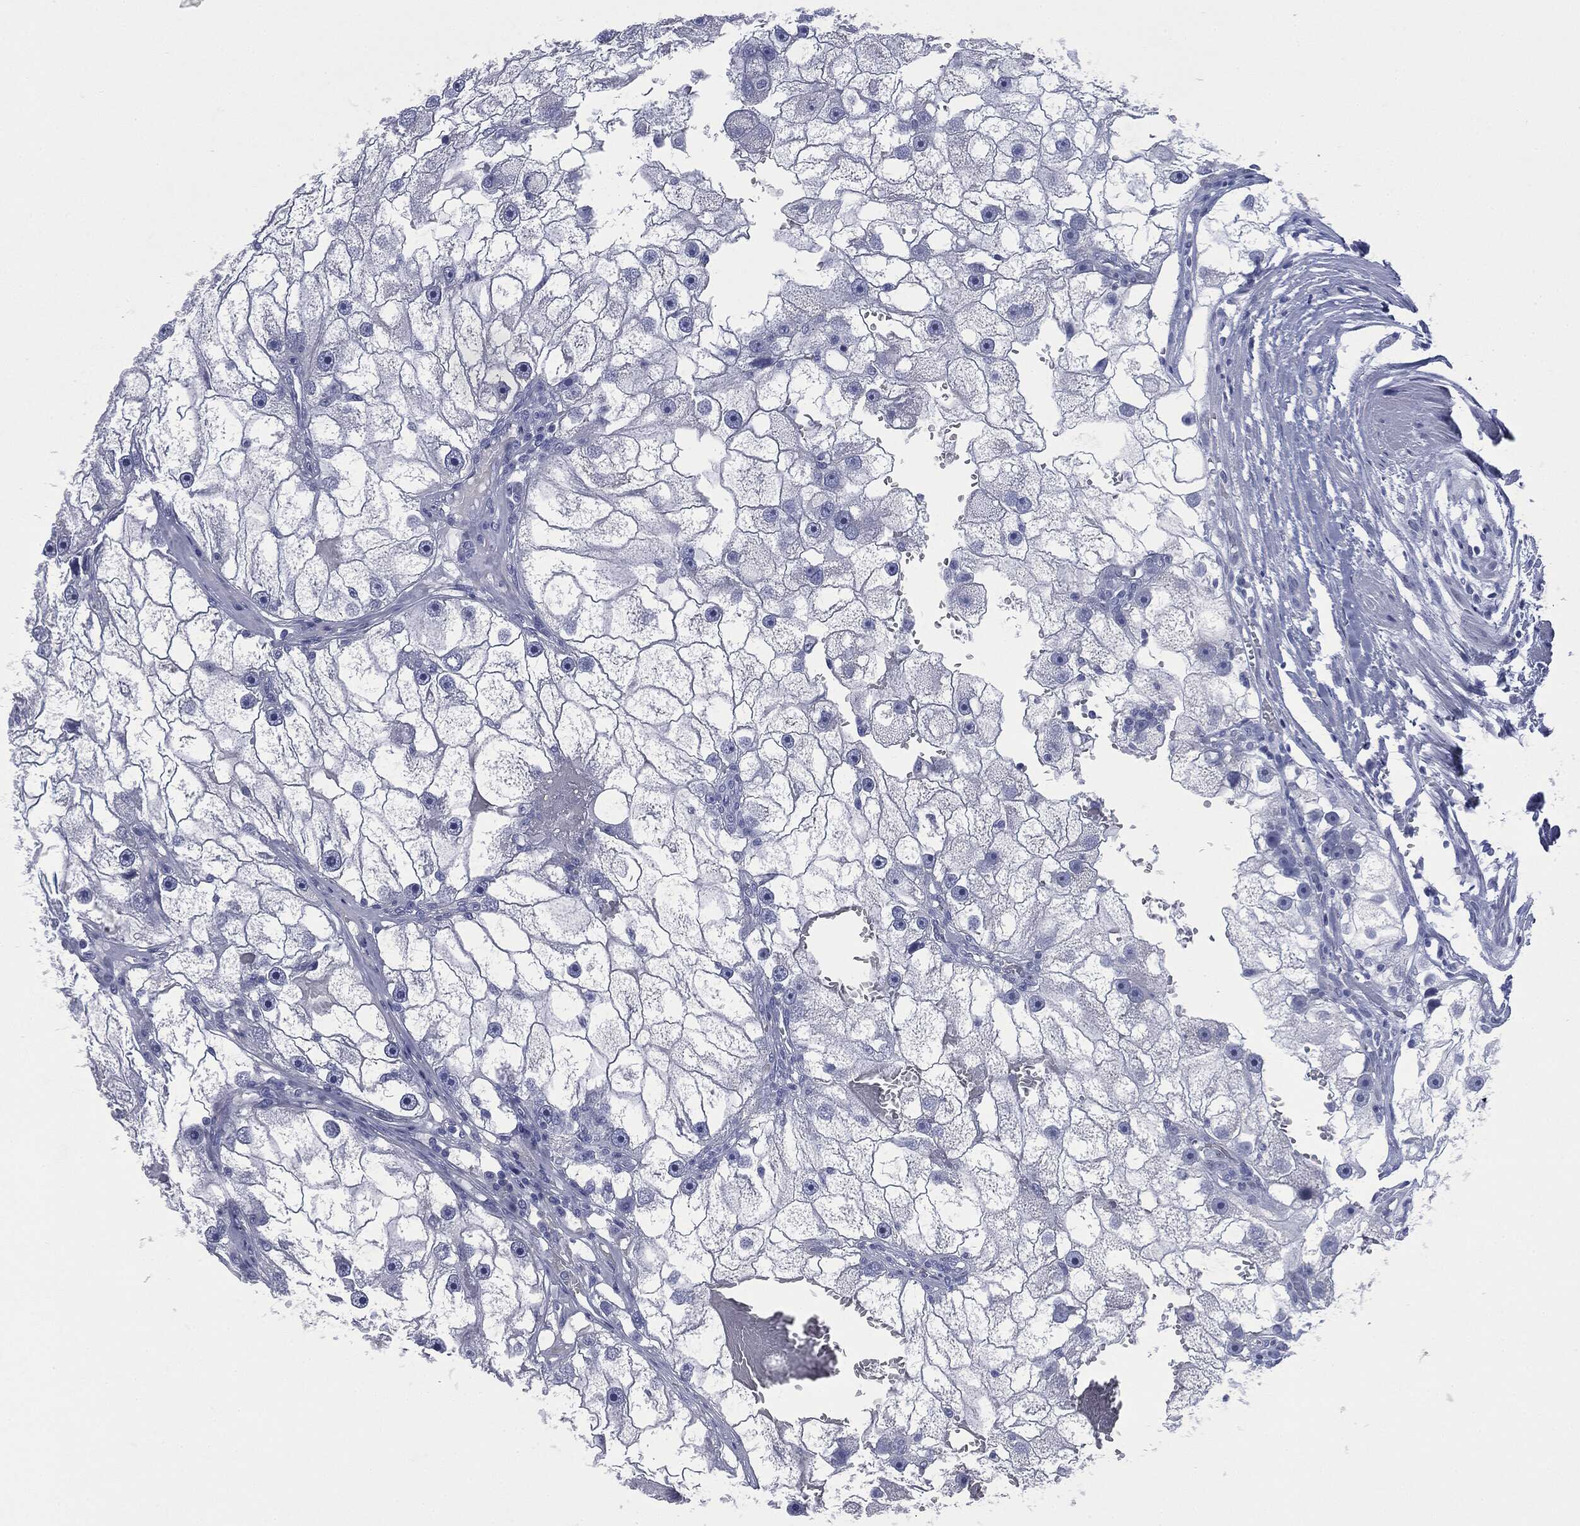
{"staining": {"intensity": "negative", "quantity": "none", "location": "none"}, "tissue": "renal cancer", "cell_type": "Tumor cells", "image_type": "cancer", "snomed": [{"axis": "morphology", "description": "Adenocarcinoma, NOS"}, {"axis": "topography", "description": "Kidney"}], "caption": "High power microscopy photomicrograph of an IHC photomicrograph of adenocarcinoma (renal), revealing no significant positivity in tumor cells. The staining was performed using DAB to visualize the protein expression in brown, while the nuclei were stained in blue with hematoxylin (Magnification: 20x).", "gene": "ATP2A1", "patient": {"sex": "male", "age": 63}}